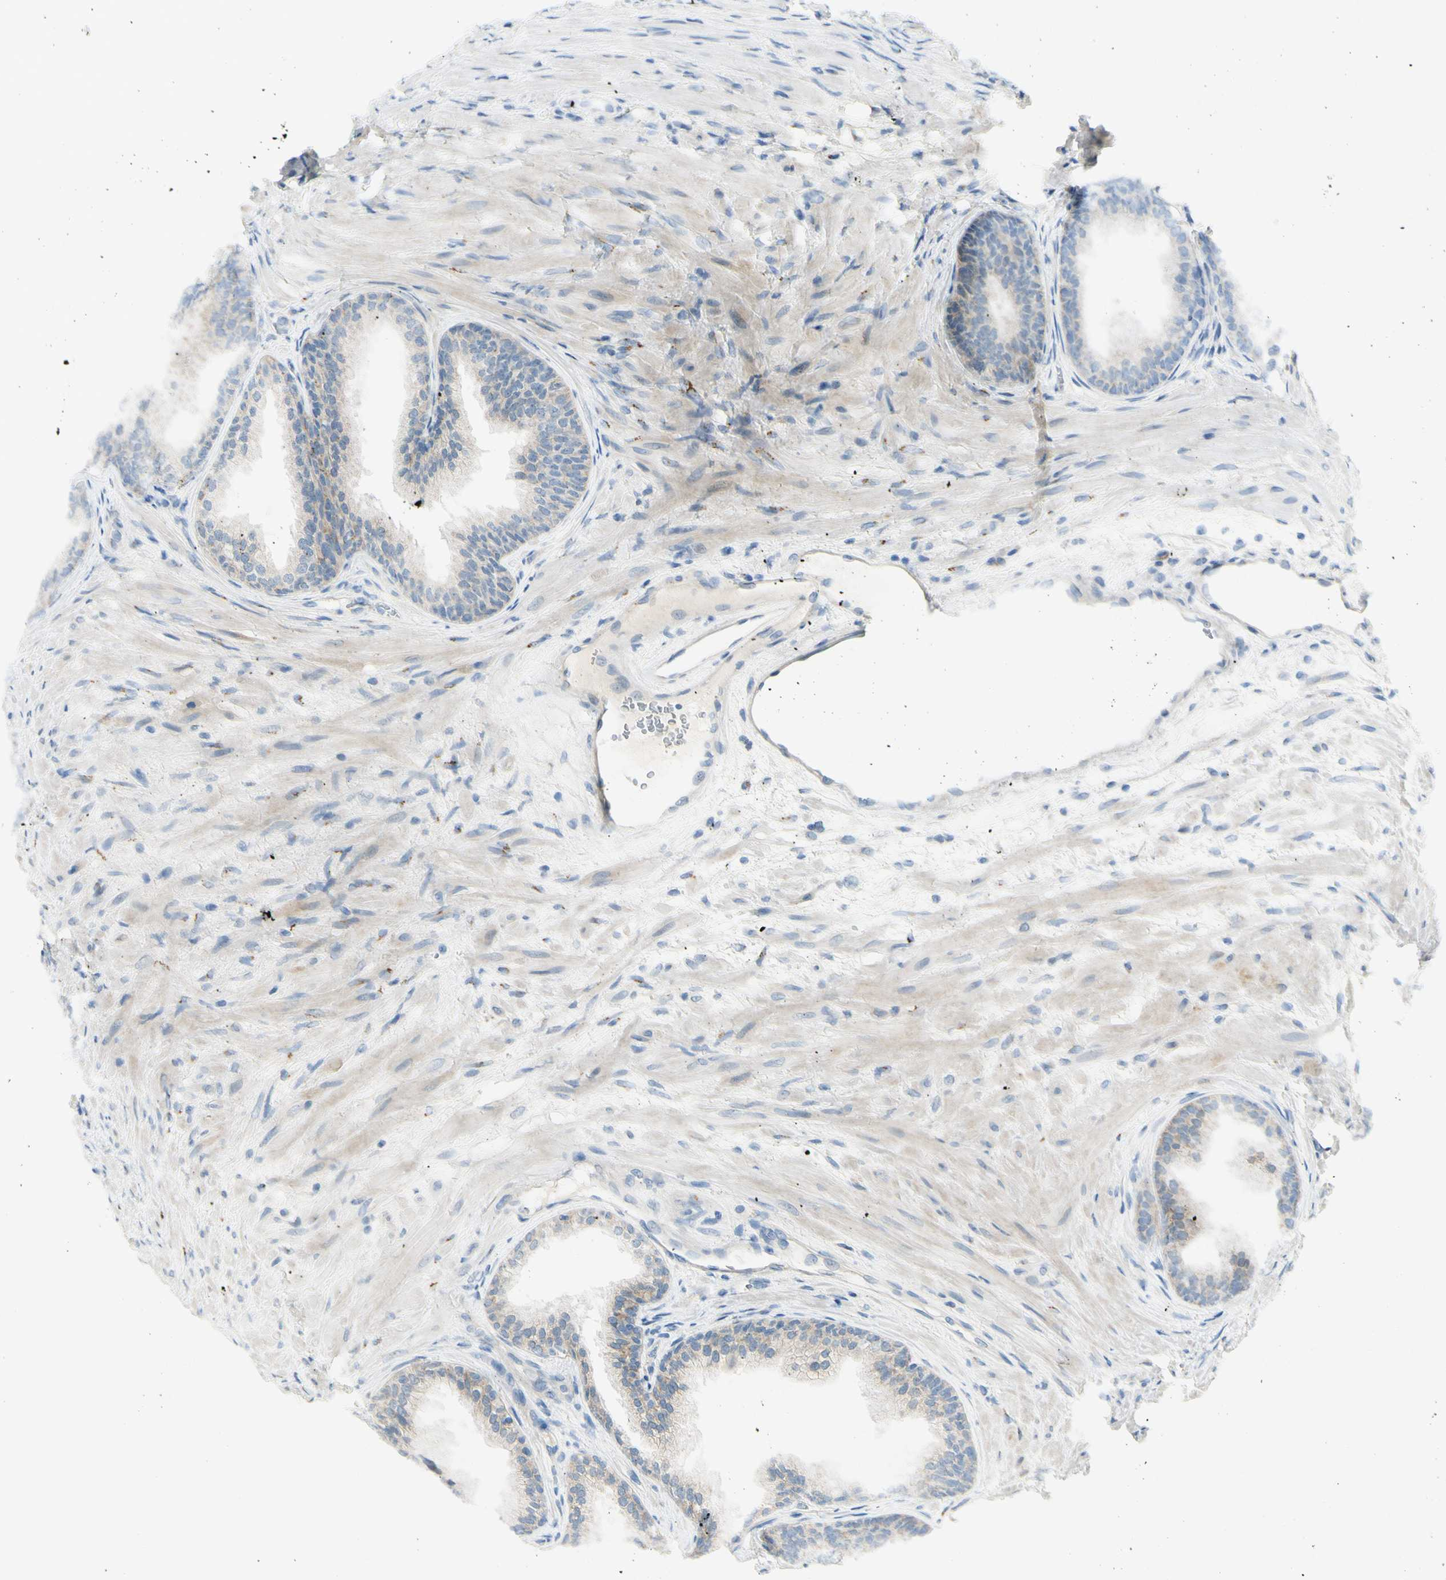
{"staining": {"intensity": "weak", "quantity": "25%-75%", "location": "cytoplasmic/membranous"}, "tissue": "prostate", "cell_type": "Glandular cells", "image_type": "normal", "snomed": [{"axis": "morphology", "description": "Normal tissue, NOS"}, {"axis": "topography", "description": "Prostate"}], "caption": "The photomicrograph exhibits immunohistochemical staining of benign prostate. There is weak cytoplasmic/membranous positivity is identified in about 25%-75% of glandular cells. The protein is shown in brown color, while the nuclei are stained blue.", "gene": "GALNT5", "patient": {"sex": "male", "age": 76}}